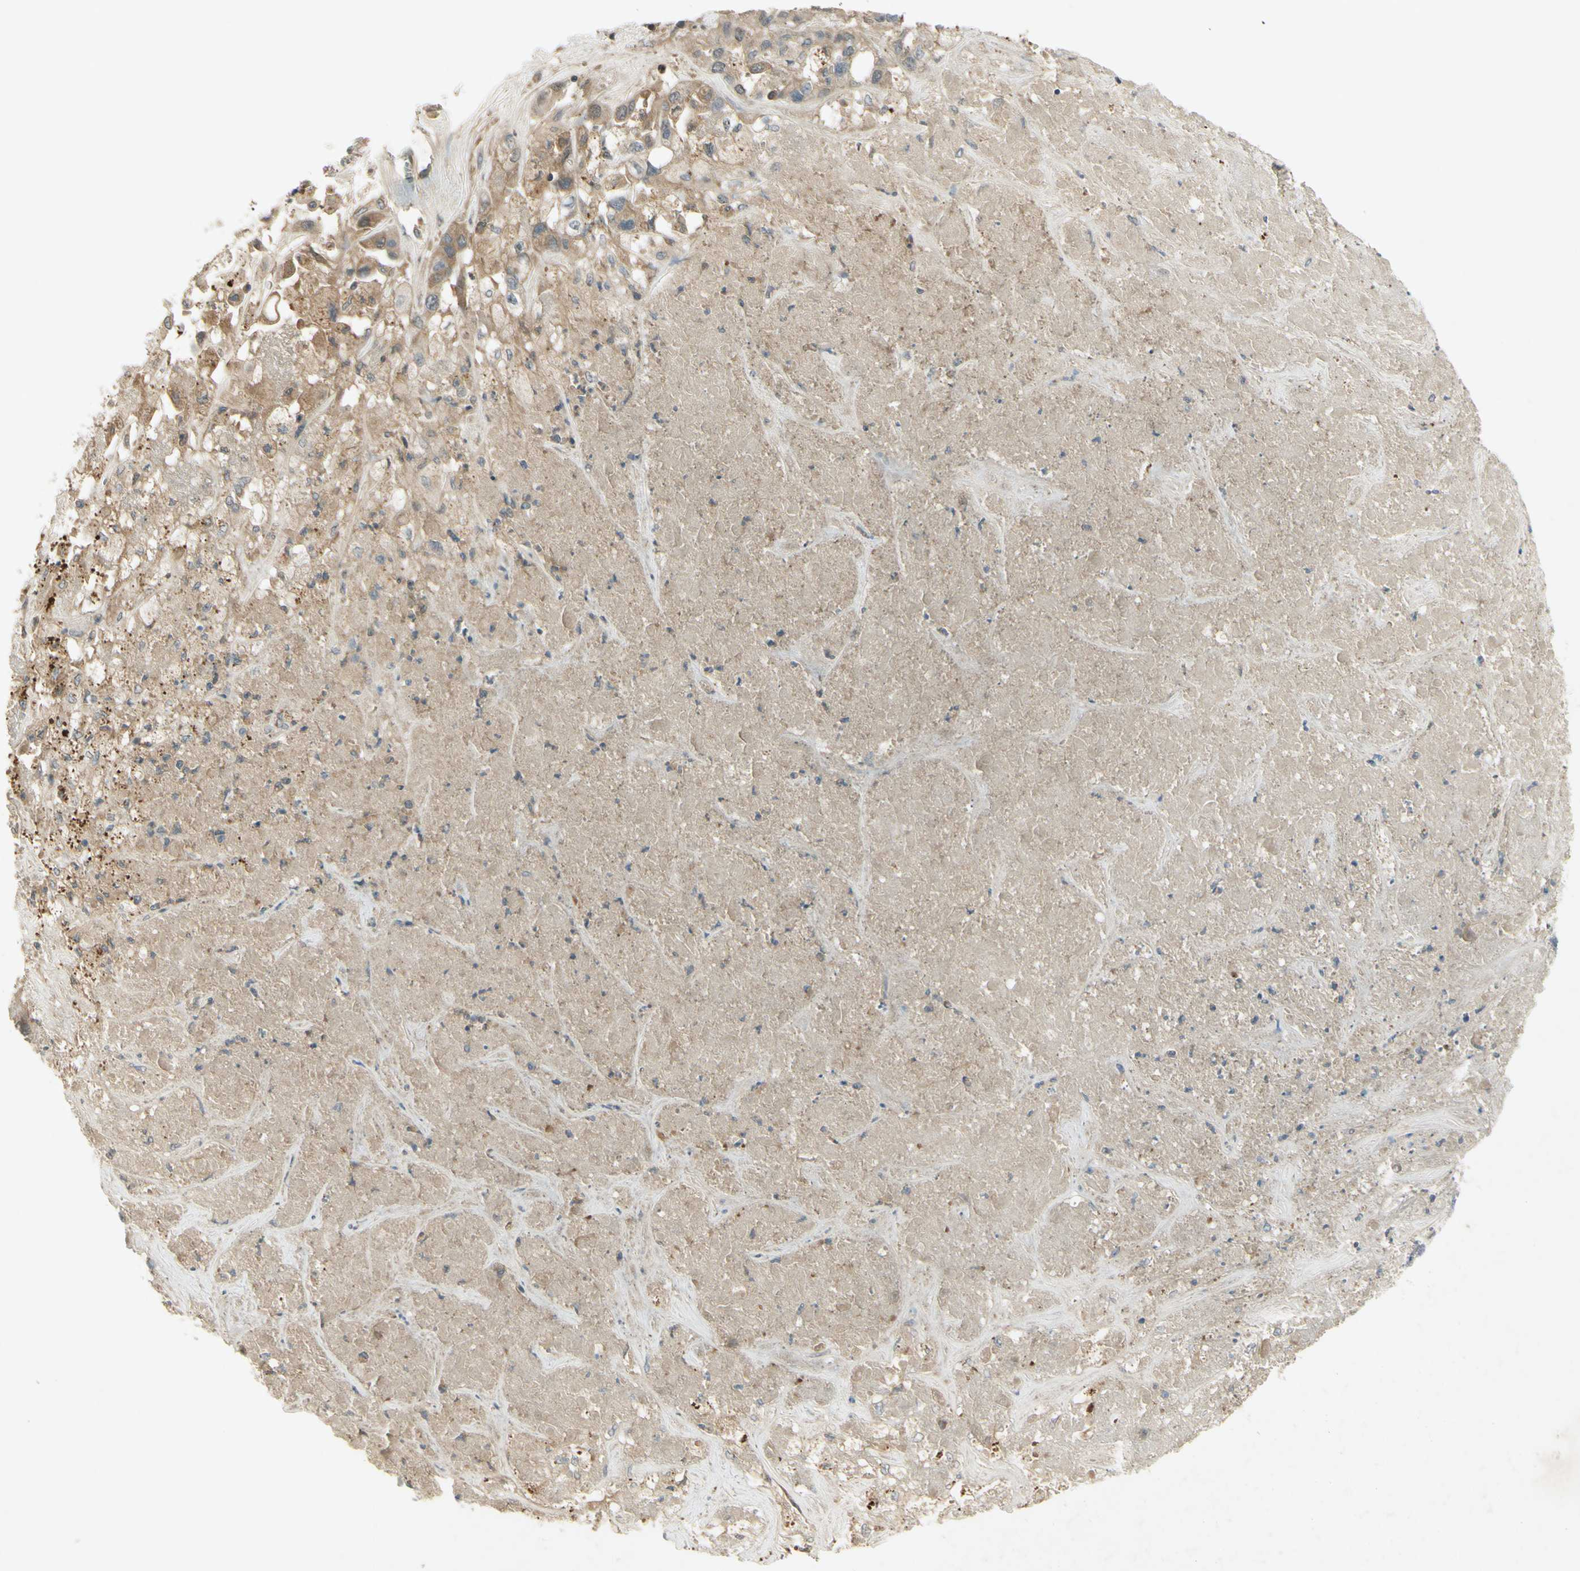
{"staining": {"intensity": "negative", "quantity": "none", "location": "none"}, "tissue": "liver cancer", "cell_type": "Tumor cells", "image_type": "cancer", "snomed": [{"axis": "morphology", "description": "Cholangiocarcinoma"}, {"axis": "topography", "description": "Liver"}], "caption": "An immunohistochemistry (IHC) image of cholangiocarcinoma (liver) is shown. There is no staining in tumor cells of cholangiocarcinoma (liver).", "gene": "RAD18", "patient": {"sex": "female", "age": 52}}